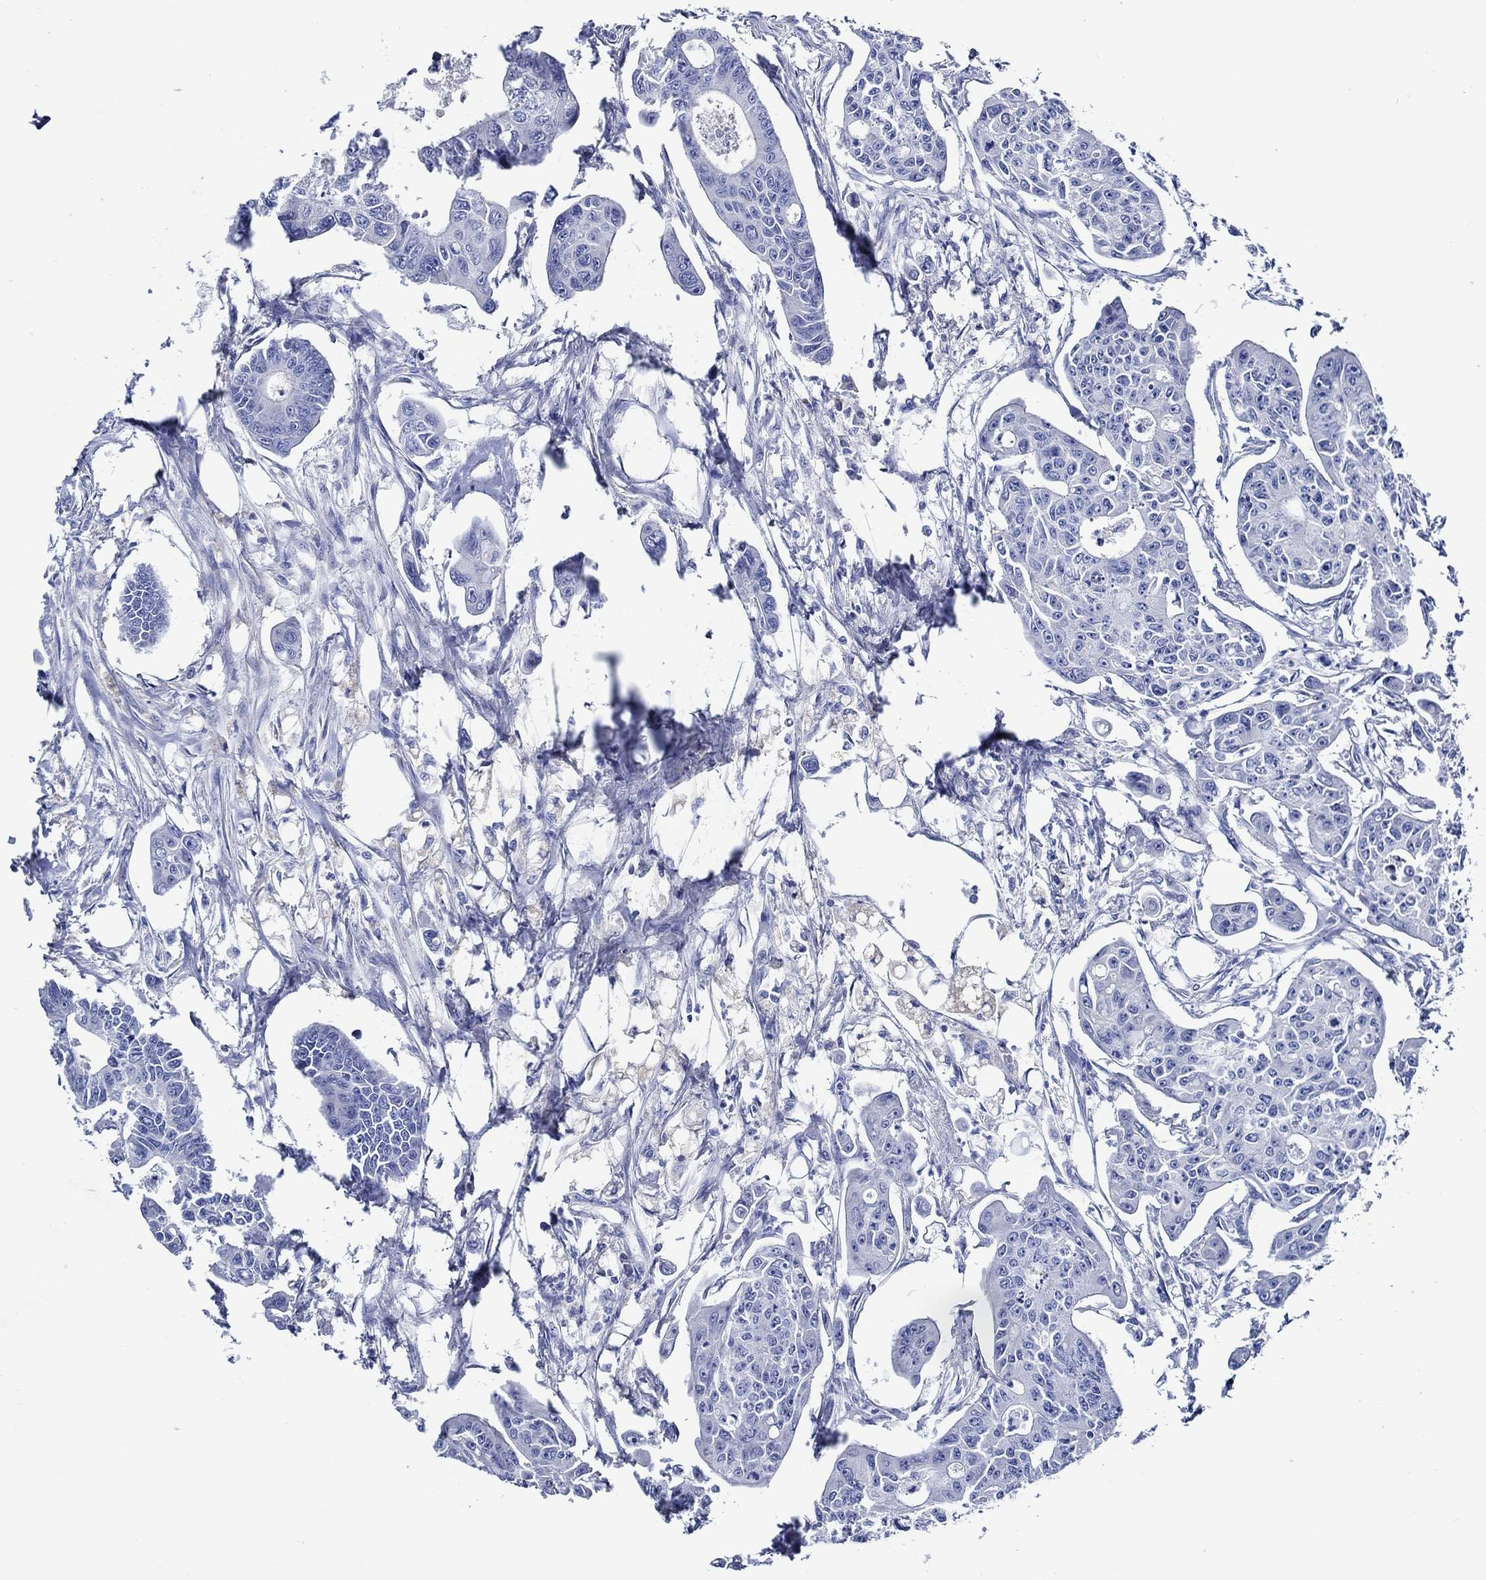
{"staining": {"intensity": "negative", "quantity": "none", "location": "none"}, "tissue": "colorectal cancer", "cell_type": "Tumor cells", "image_type": "cancer", "snomed": [{"axis": "morphology", "description": "Adenocarcinoma, NOS"}, {"axis": "topography", "description": "Colon"}], "caption": "Colorectal adenocarcinoma was stained to show a protein in brown. There is no significant expression in tumor cells.", "gene": "WDR62", "patient": {"sex": "male", "age": 70}}